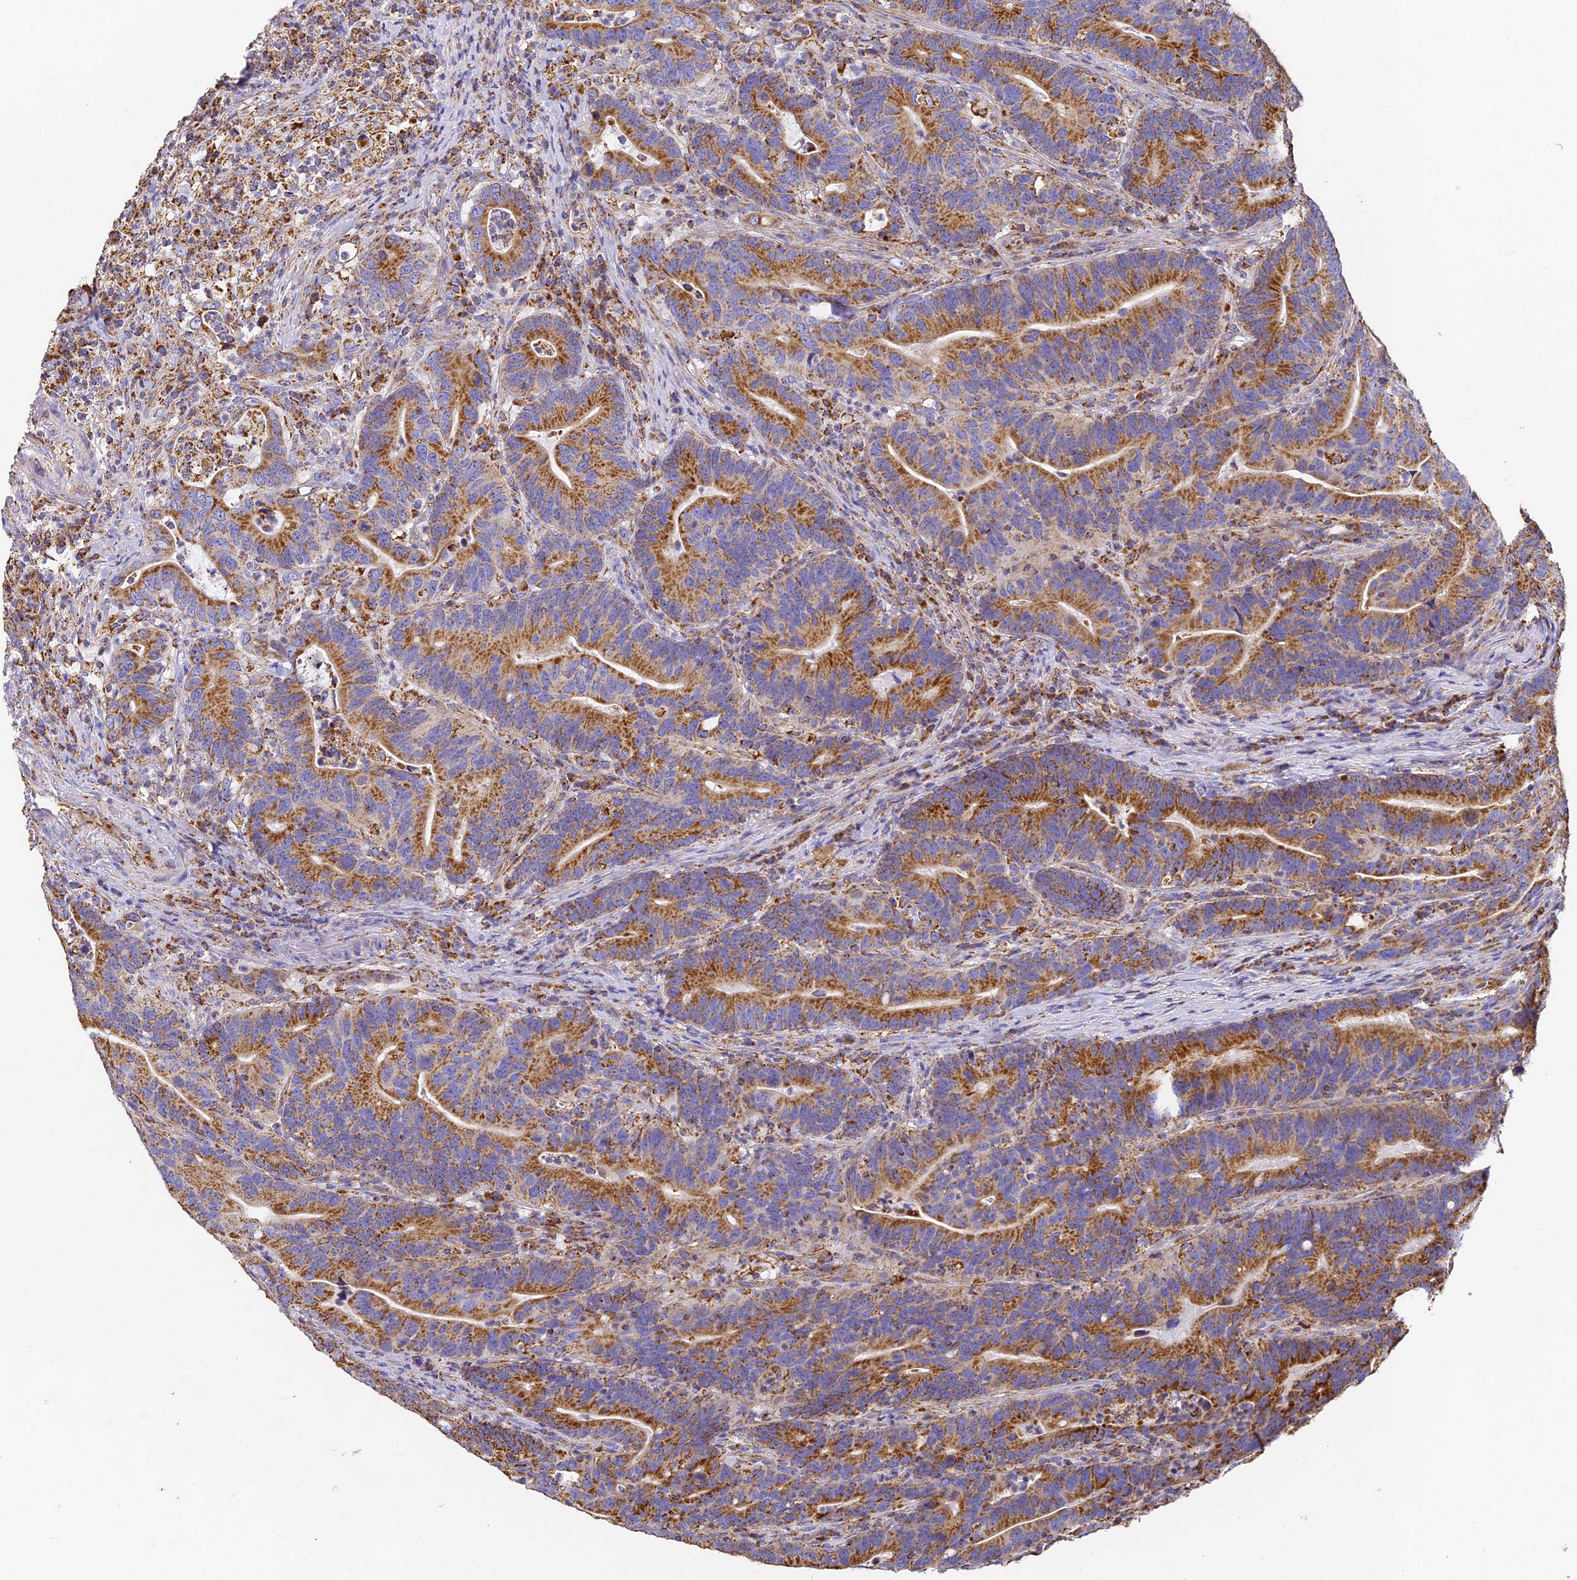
{"staining": {"intensity": "strong", "quantity": ">75%", "location": "cytoplasmic/membranous"}, "tissue": "colorectal cancer", "cell_type": "Tumor cells", "image_type": "cancer", "snomed": [{"axis": "morphology", "description": "Adenocarcinoma, NOS"}, {"axis": "topography", "description": "Colon"}], "caption": "A brown stain highlights strong cytoplasmic/membranous staining of a protein in colorectal cancer (adenocarcinoma) tumor cells.", "gene": "COX6C", "patient": {"sex": "female", "age": 66}}